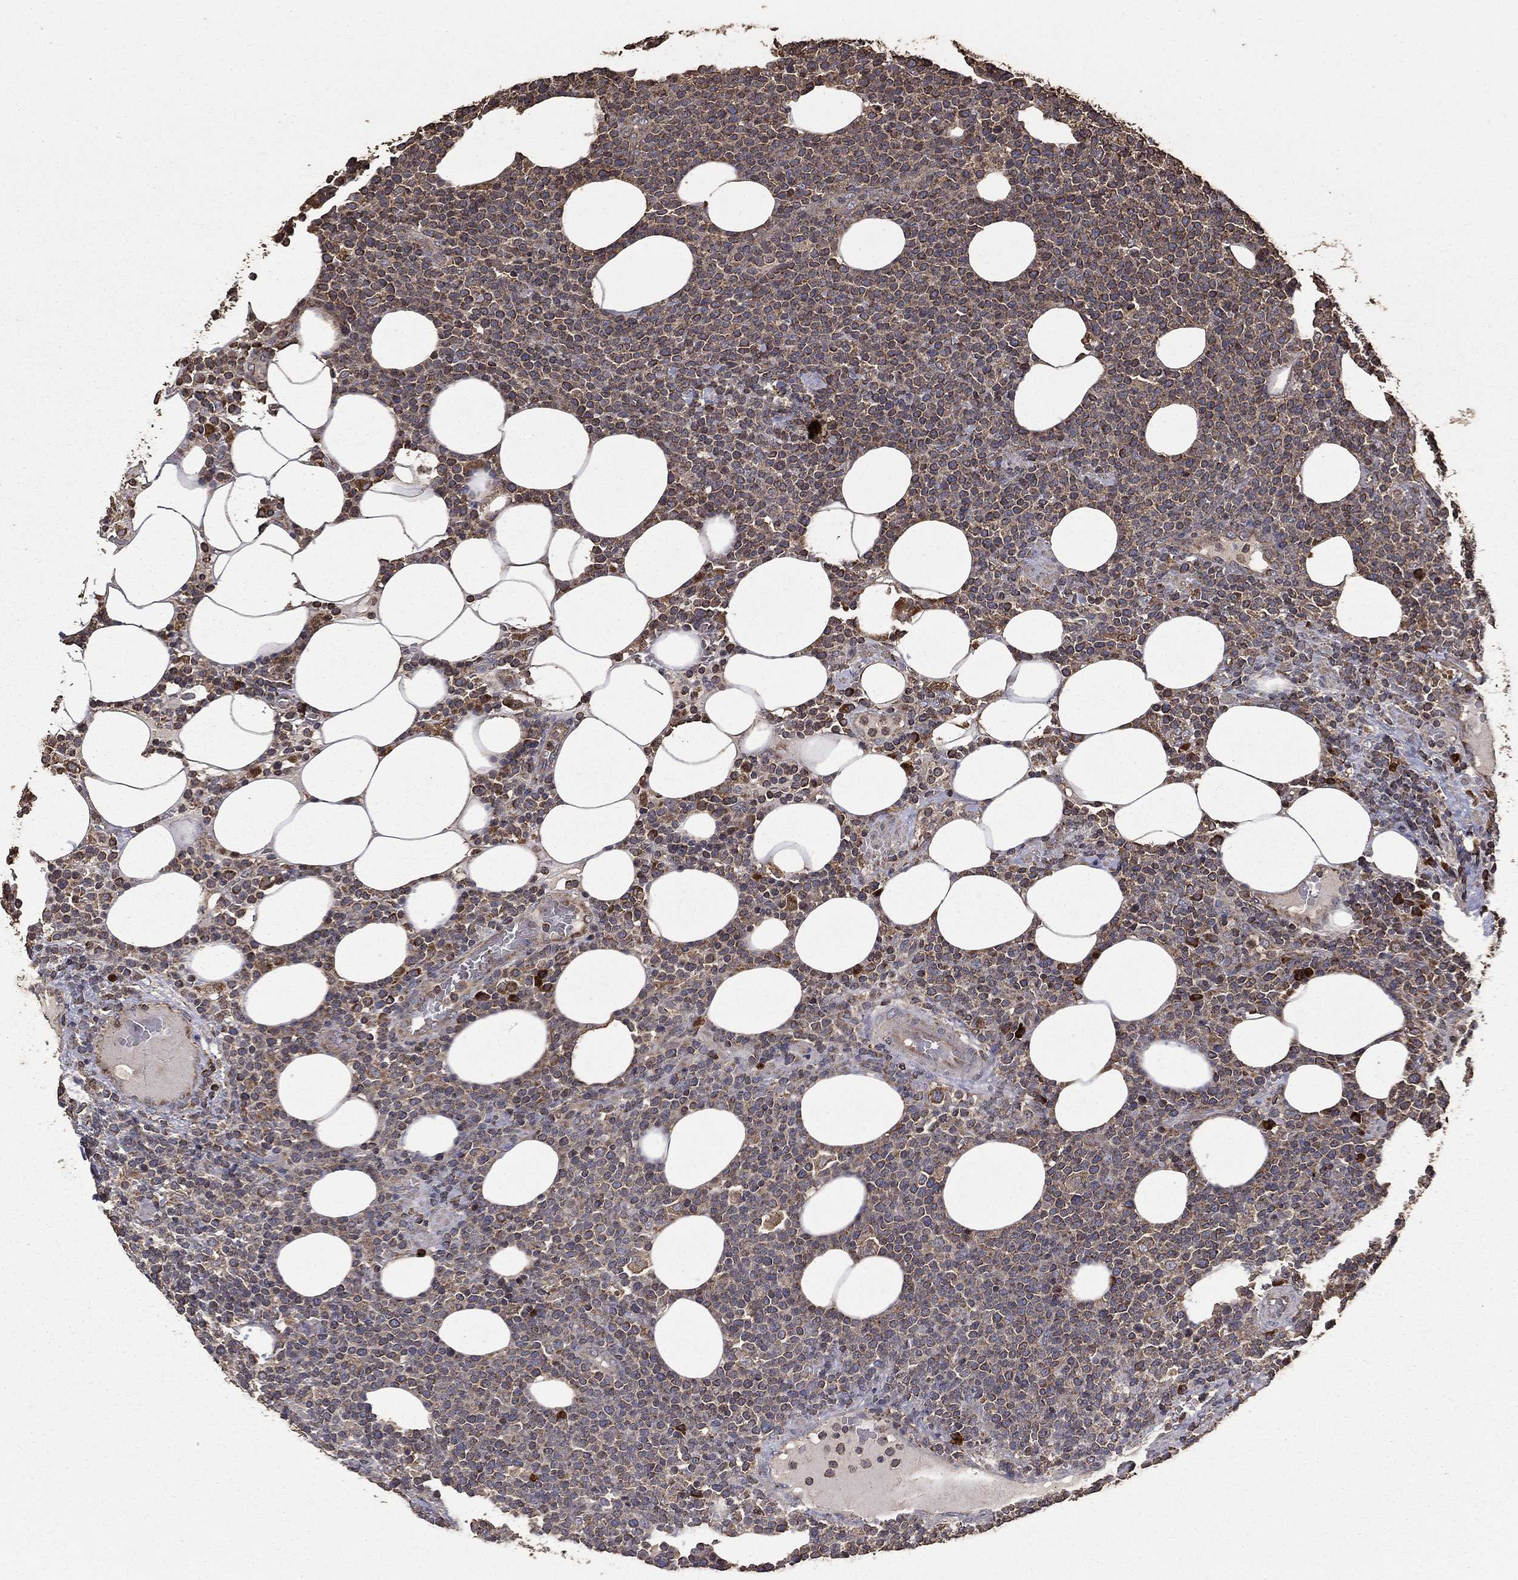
{"staining": {"intensity": "weak", "quantity": "25%-75%", "location": "cytoplasmic/membranous"}, "tissue": "lymphoma", "cell_type": "Tumor cells", "image_type": "cancer", "snomed": [{"axis": "morphology", "description": "Malignant lymphoma, non-Hodgkin's type, High grade"}, {"axis": "topography", "description": "Lymph node"}], "caption": "The immunohistochemical stain labels weak cytoplasmic/membranous expression in tumor cells of lymphoma tissue.", "gene": "METTL27", "patient": {"sex": "male", "age": 61}}